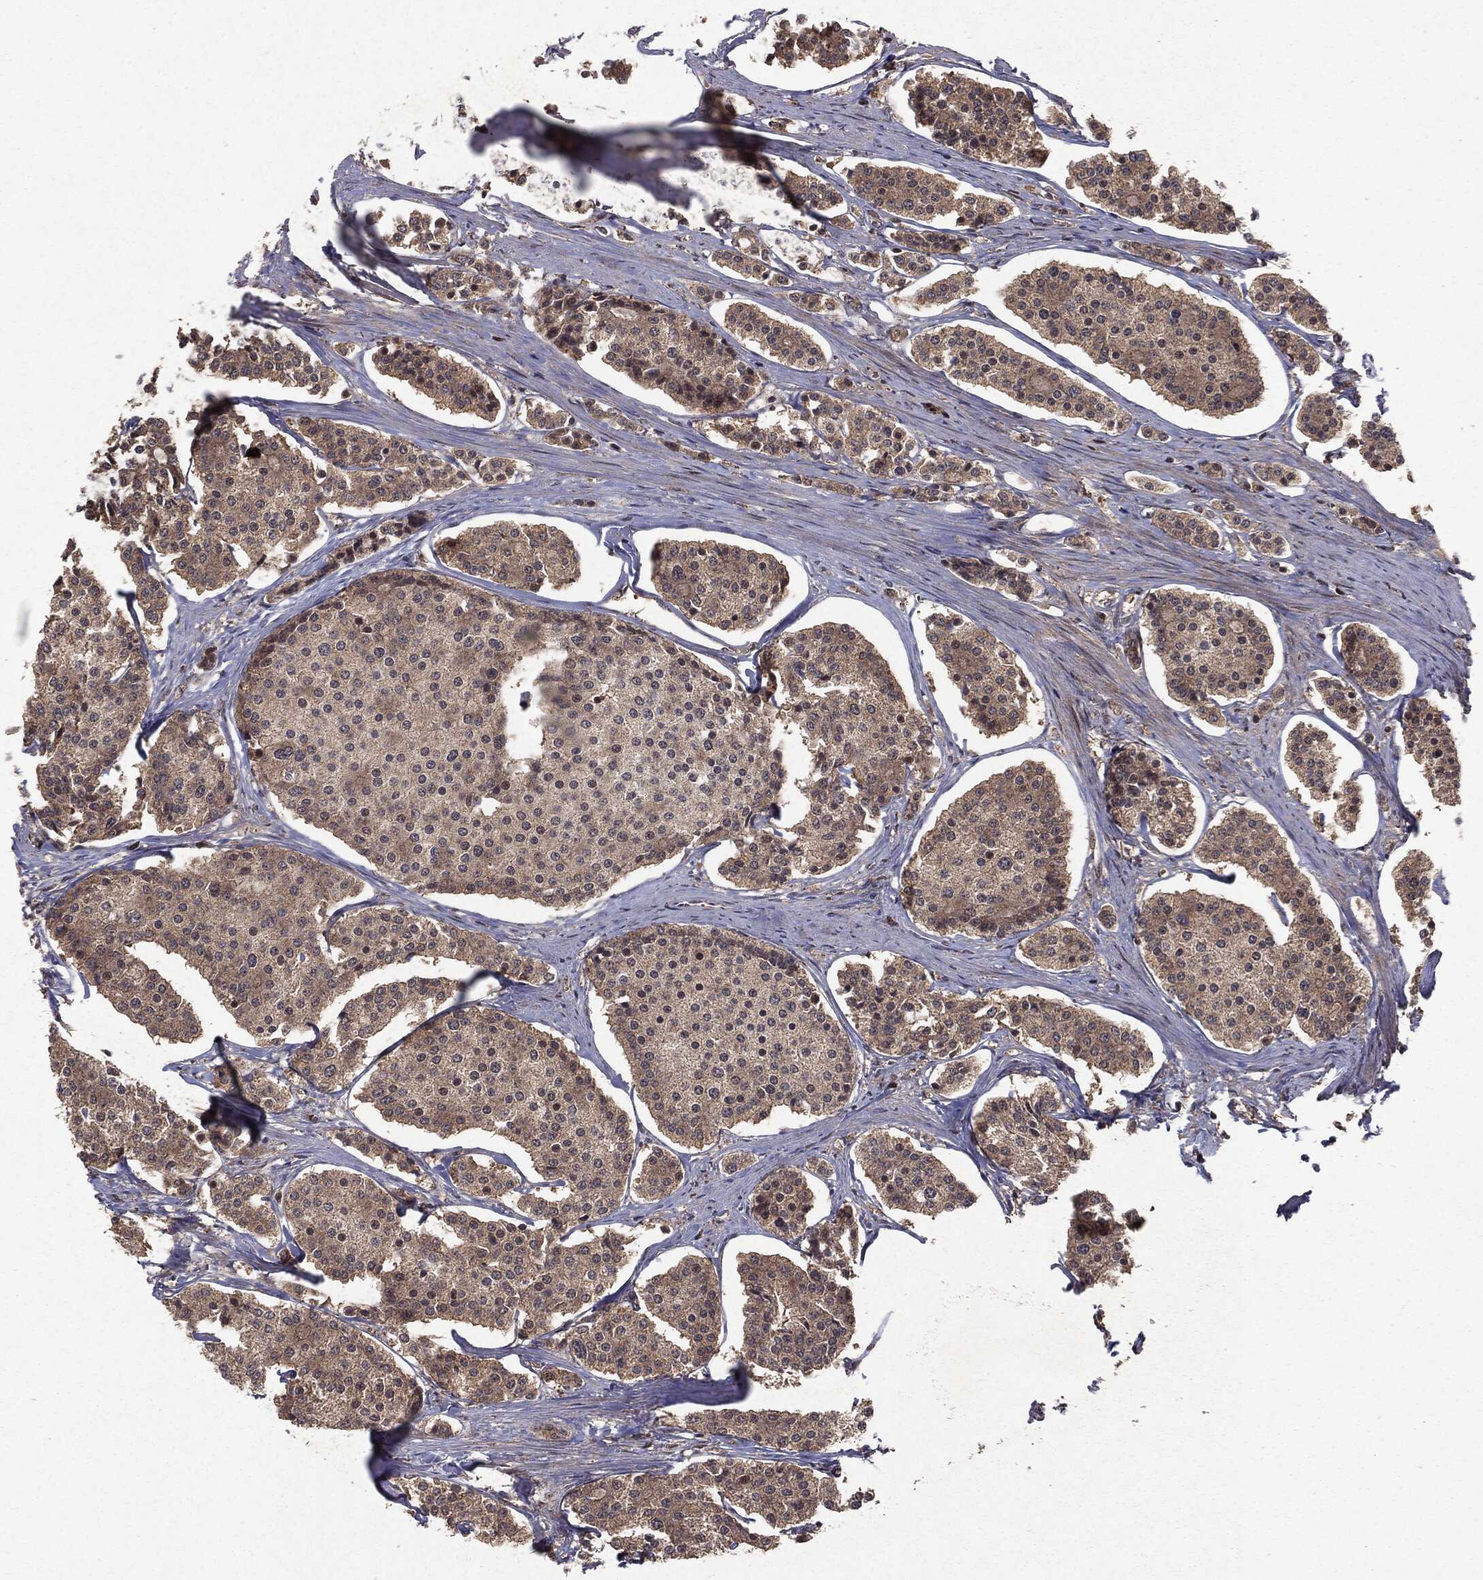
{"staining": {"intensity": "weak", "quantity": "25%-75%", "location": "cytoplasmic/membranous"}, "tissue": "carcinoid", "cell_type": "Tumor cells", "image_type": "cancer", "snomed": [{"axis": "morphology", "description": "Carcinoid, malignant, NOS"}, {"axis": "topography", "description": "Small intestine"}], "caption": "Immunohistochemical staining of human carcinoid exhibits low levels of weak cytoplasmic/membranous protein positivity in approximately 25%-75% of tumor cells.", "gene": "OTUB1", "patient": {"sex": "female", "age": 65}}